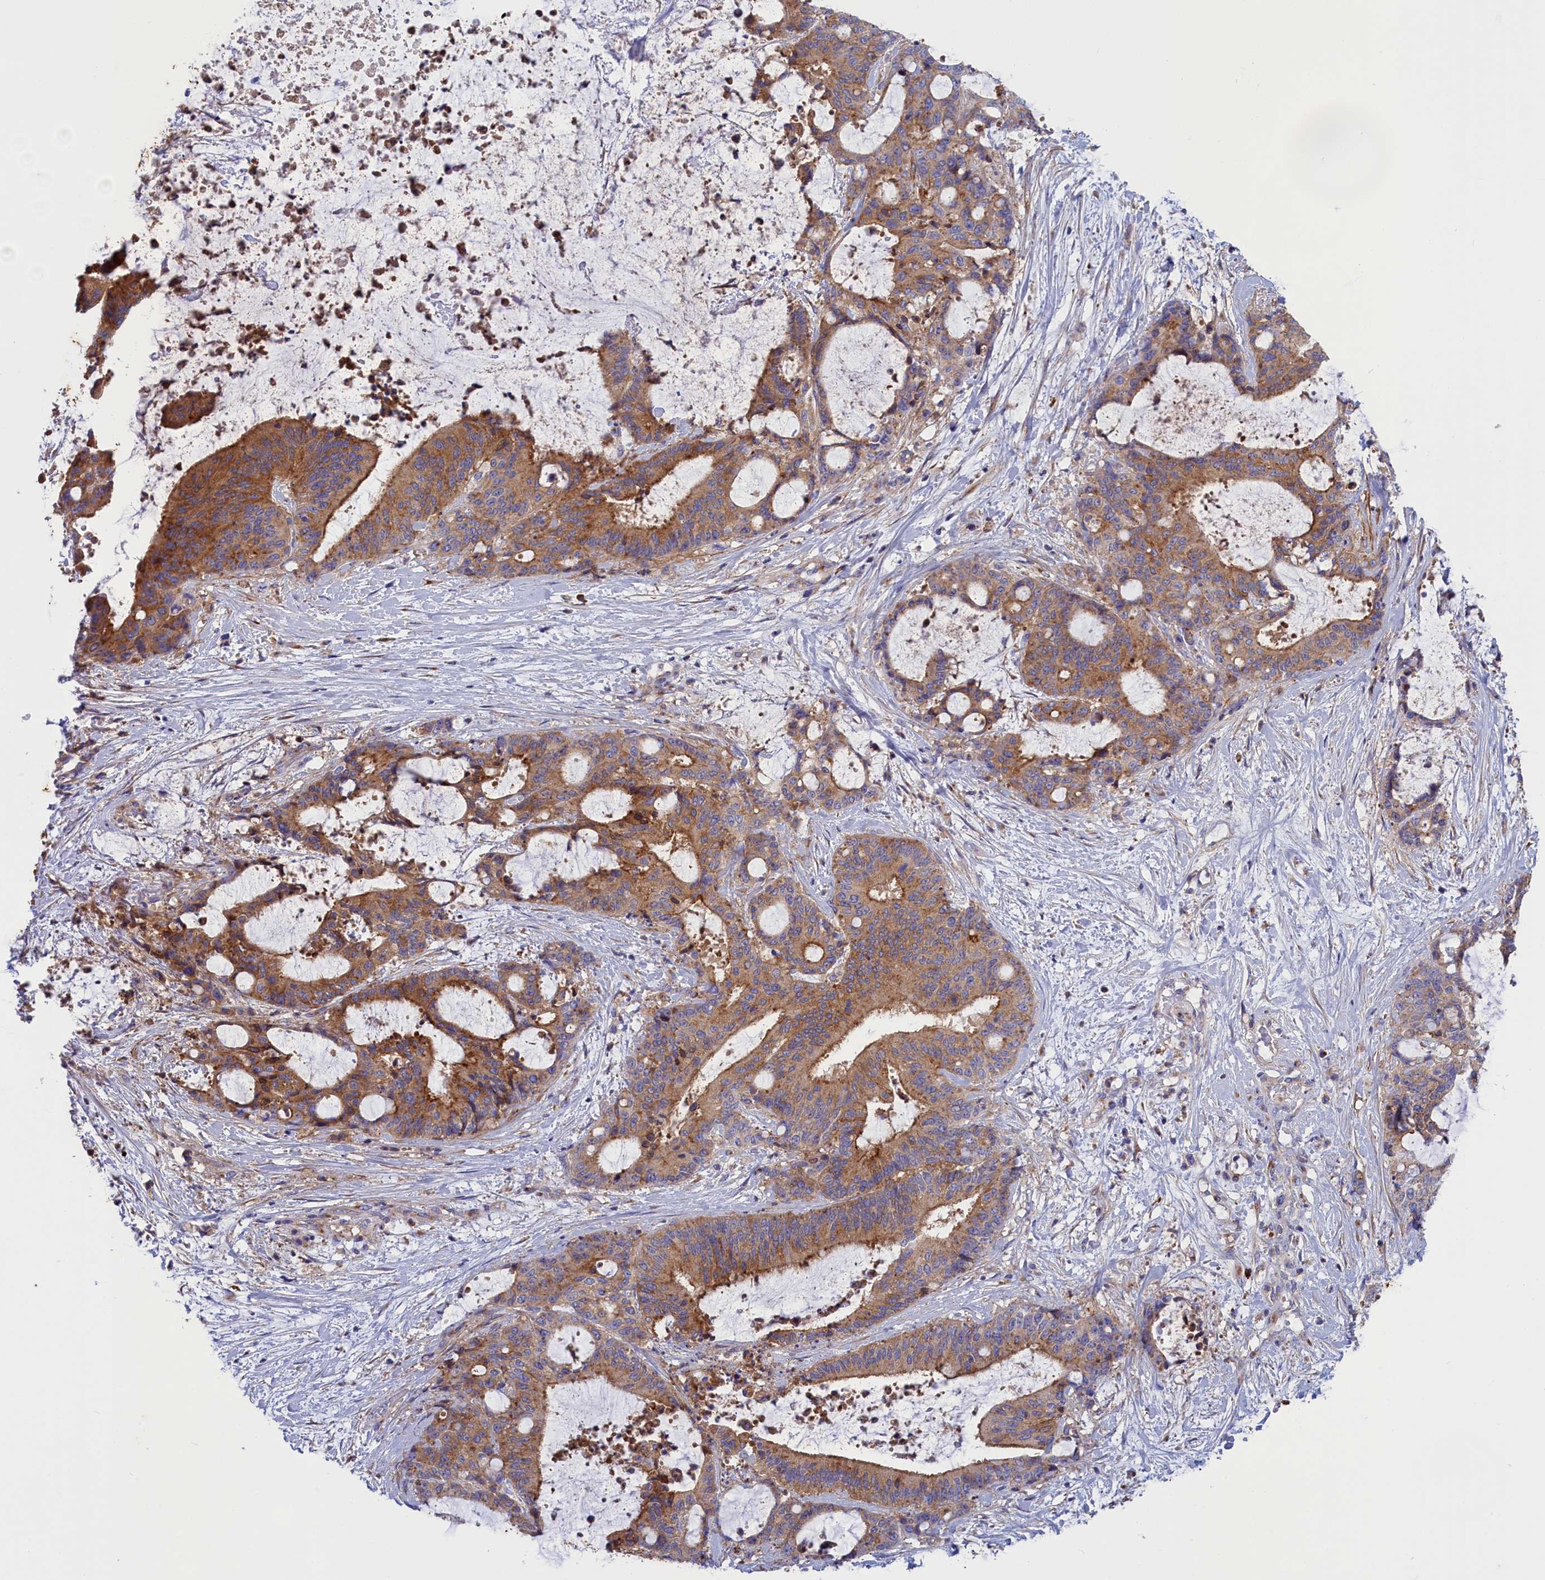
{"staining": {"intensity": "moderate", "quantity": ">75%", "location": "cytoplasmic/membranous"}, "tissue": "liver cancer", "cell_type": "Tumor cells", "image_type": "cancer", "snomed": [{"axis": "morphology", "description": "Normal tissue, NOS"}, {"axis": "morphology", "description": "Cholangiocarcinoma"}, {"axis": "topography", "description": "Liver"}, {"axis": "topography", "description": "Peripheral nerve tissue"}], "caption": "A micrograph of liver cholangiocarcinoma stained for a protein exhibits moderate cytoplasmic/membranous brown staining in tumor cells. The staining was performed using DAB, with brown indicating positive protein expression. Nuclei are stained blue with hematoxylin.", "gene": "SCAMP4", "patient": {"sex": "female", "age": 73}}